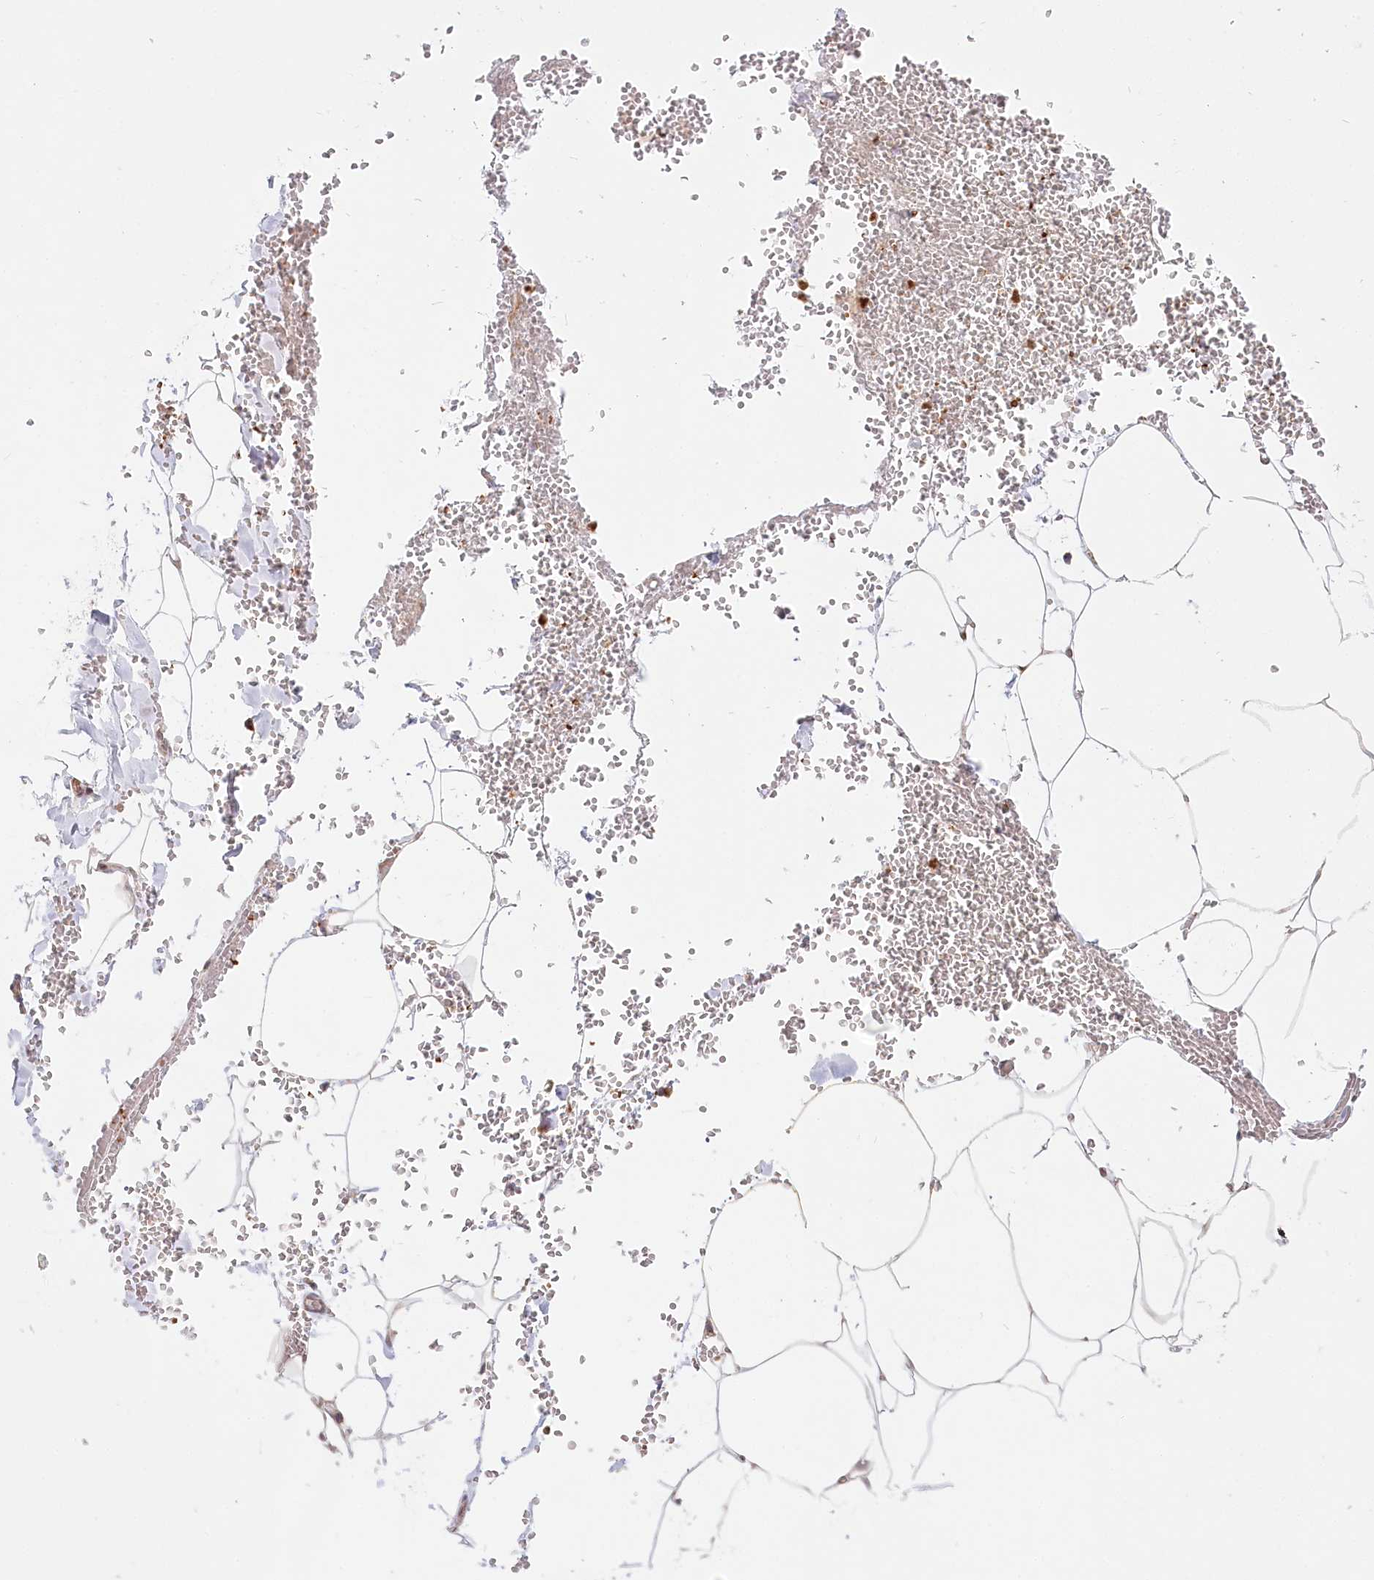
{"staining": {"intensity": "negative", "quantity": "none", "location": "none"}, "tissue": "adipose tissue", "cell_type": "Adipocytes", "image_type": "normal", "snomed": [{"axis": "morphology", "description": "Normal tissue, NOS"}, {"axis": "topography", "description": "Gallbladder"}, {"axis": "topography", "description": "Peripheral nerve tissue"}], "caption": "Immunohistochemical staining of normal human adipose tissue exhibits no significant staining in adipocytes.", "gene": "COMMD3", "patient": {"sex": "male", "age": 38}}